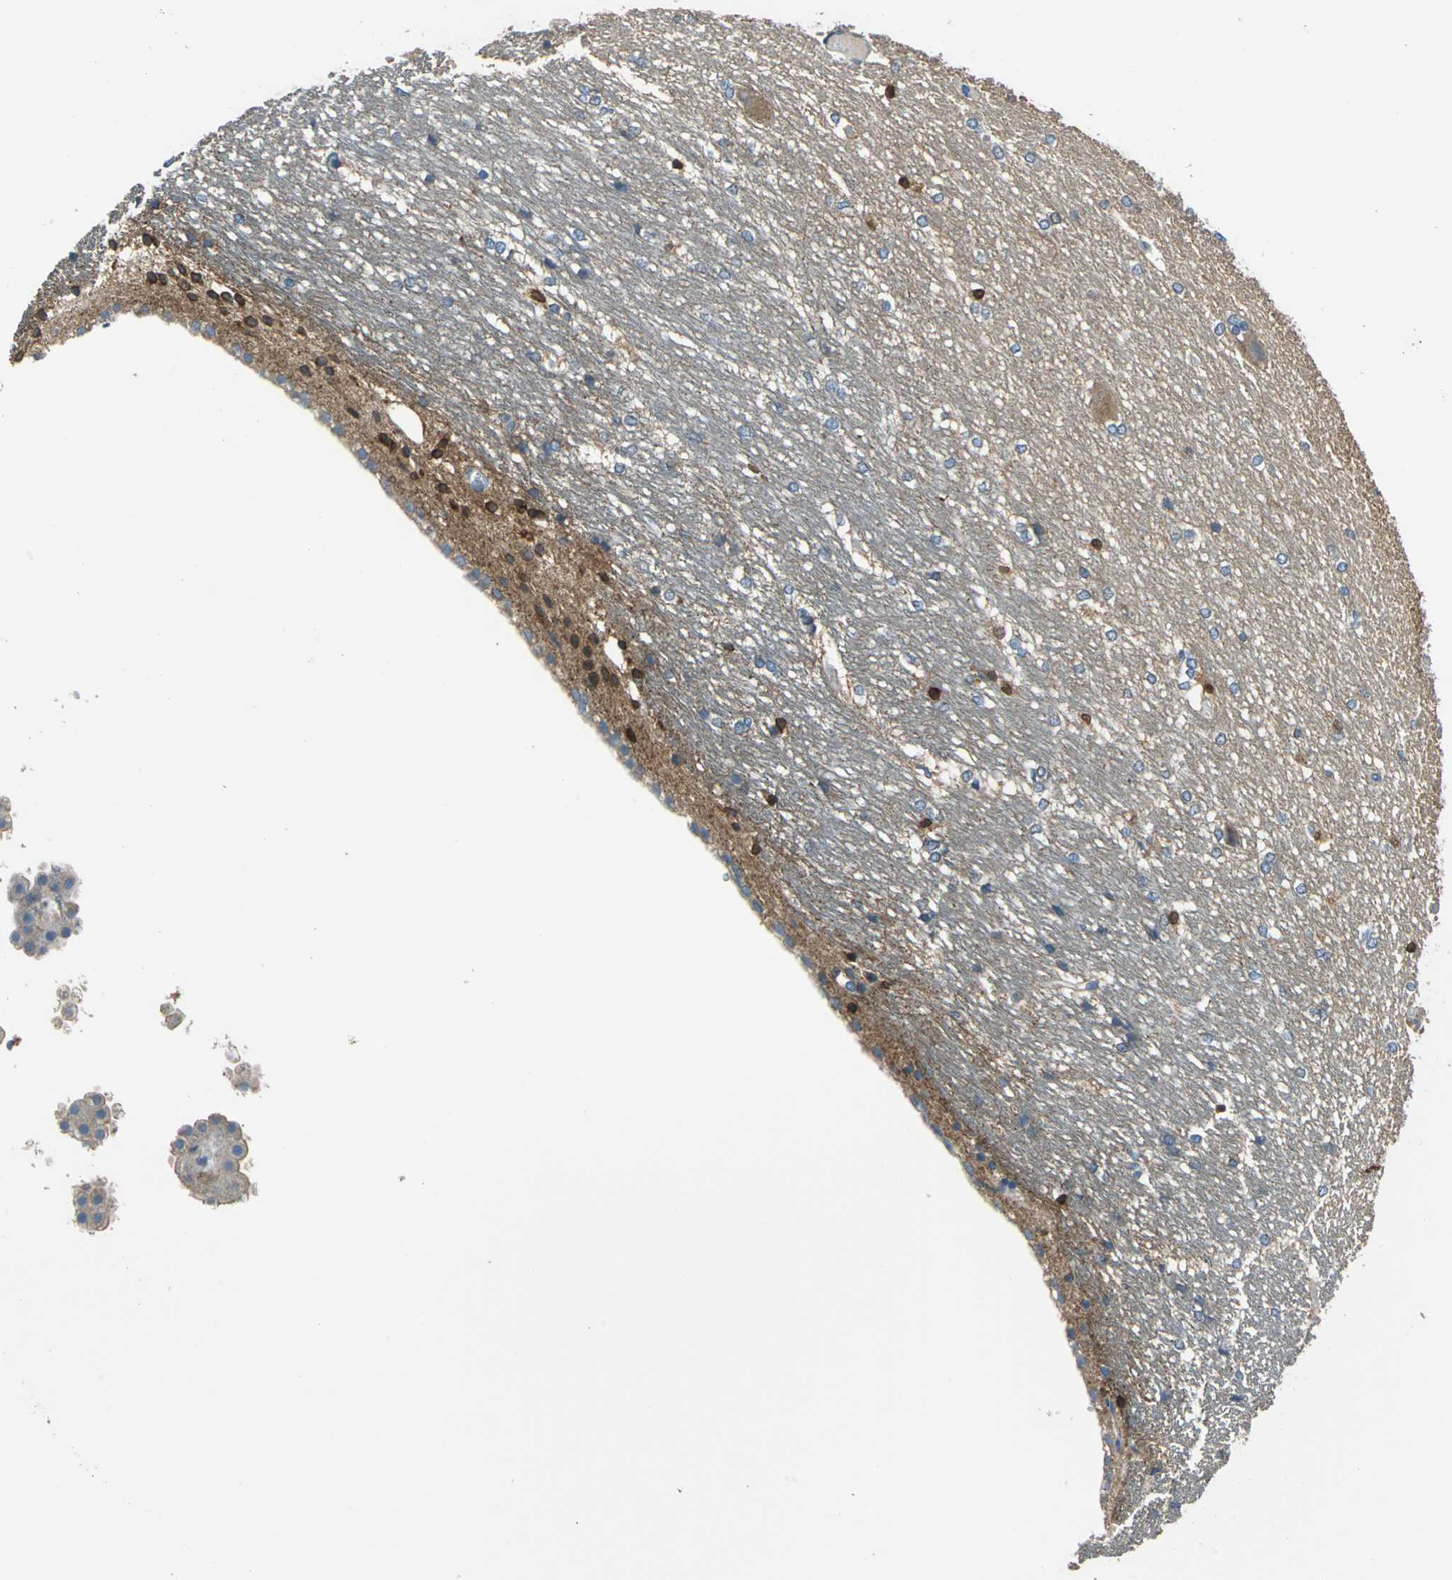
{"staining": {"intensity": "strong", "quantity": "<25%", "location": "cytoplasmic/membranous"}, "tissue": "hippocampus", "cell_type": "Glial cells", "image_type": "normal", "snomed": [{"axis": "morphology", "description": "Normal tissue, NOS"}, {"axis": "topography", "description": "Hippocampus"}], "caption": "Immunohistochemical staining of normal human hippocampus displays medium levels of strong cytoplasmic/membranous staining in approximately <25% of glial cells. Using DAB (brown) and hematoxylin (blue) stains, captured at high magnification using brightfield microscopy.", "gene": "PRKCA", "patient": {"sex": "female", "age": 19}}